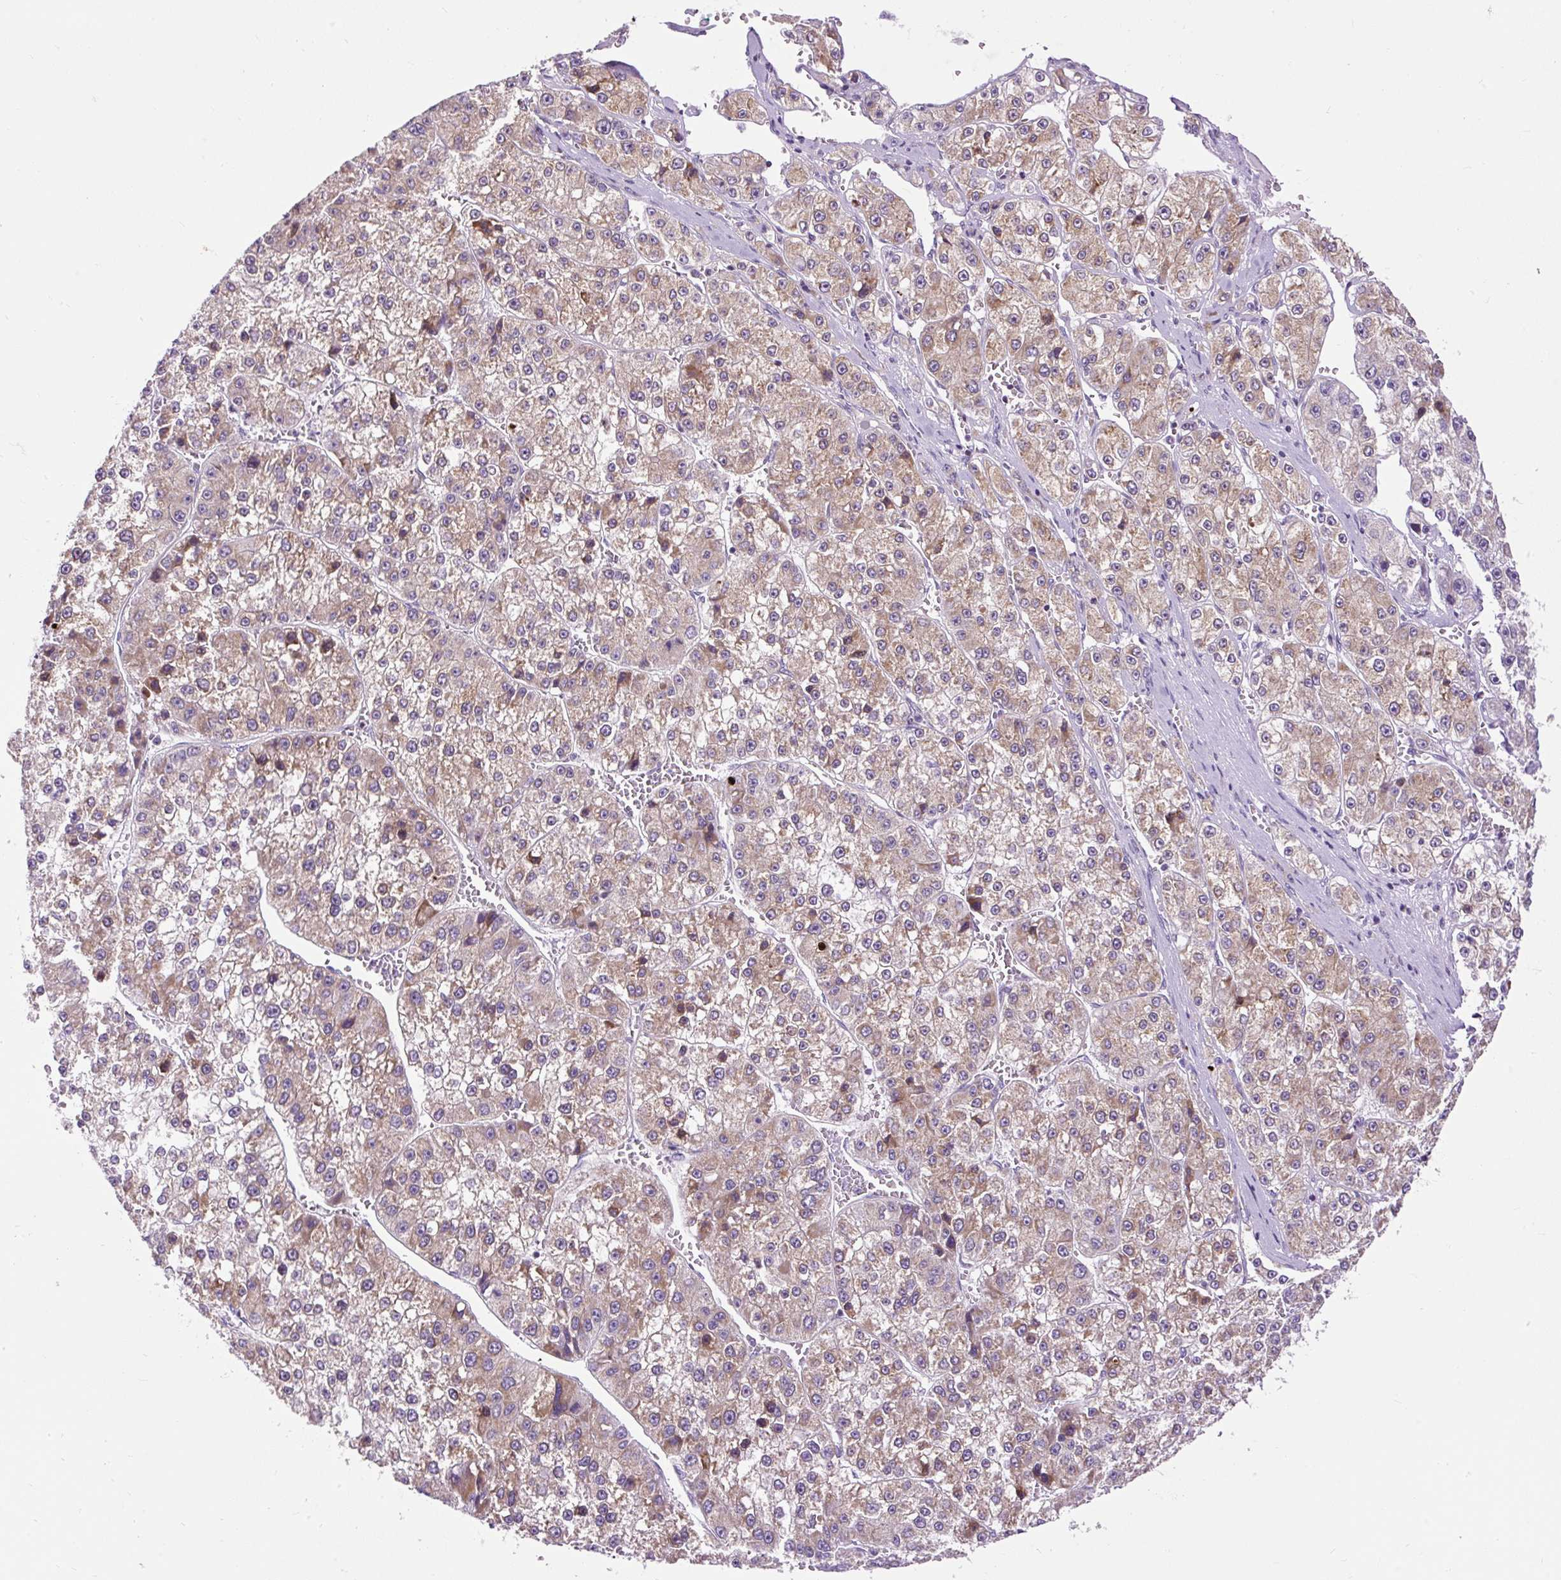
{"staining": {"intensity": "moderate", "quantity": "25%-75%", "location": "cytoplasmic/membranous"}, "tissue": "liver cancer", "cell_type": "Tumor cells", "image_type": "cancer", "snomed": [{"axis": "morphology", "description": "Carcinoma, Hepatocellular, NOS"}, {"axis": "topography", "description": "Liver"}], "caption": "Liver hepatocellular carcinoma stained with a brown dye exhibits moderate cytoplasmic/membranous positive positivity in about 25%-75% of tumor cells.", "gene": "FMC1", "patient": {"sex": "female", "age": 73}}